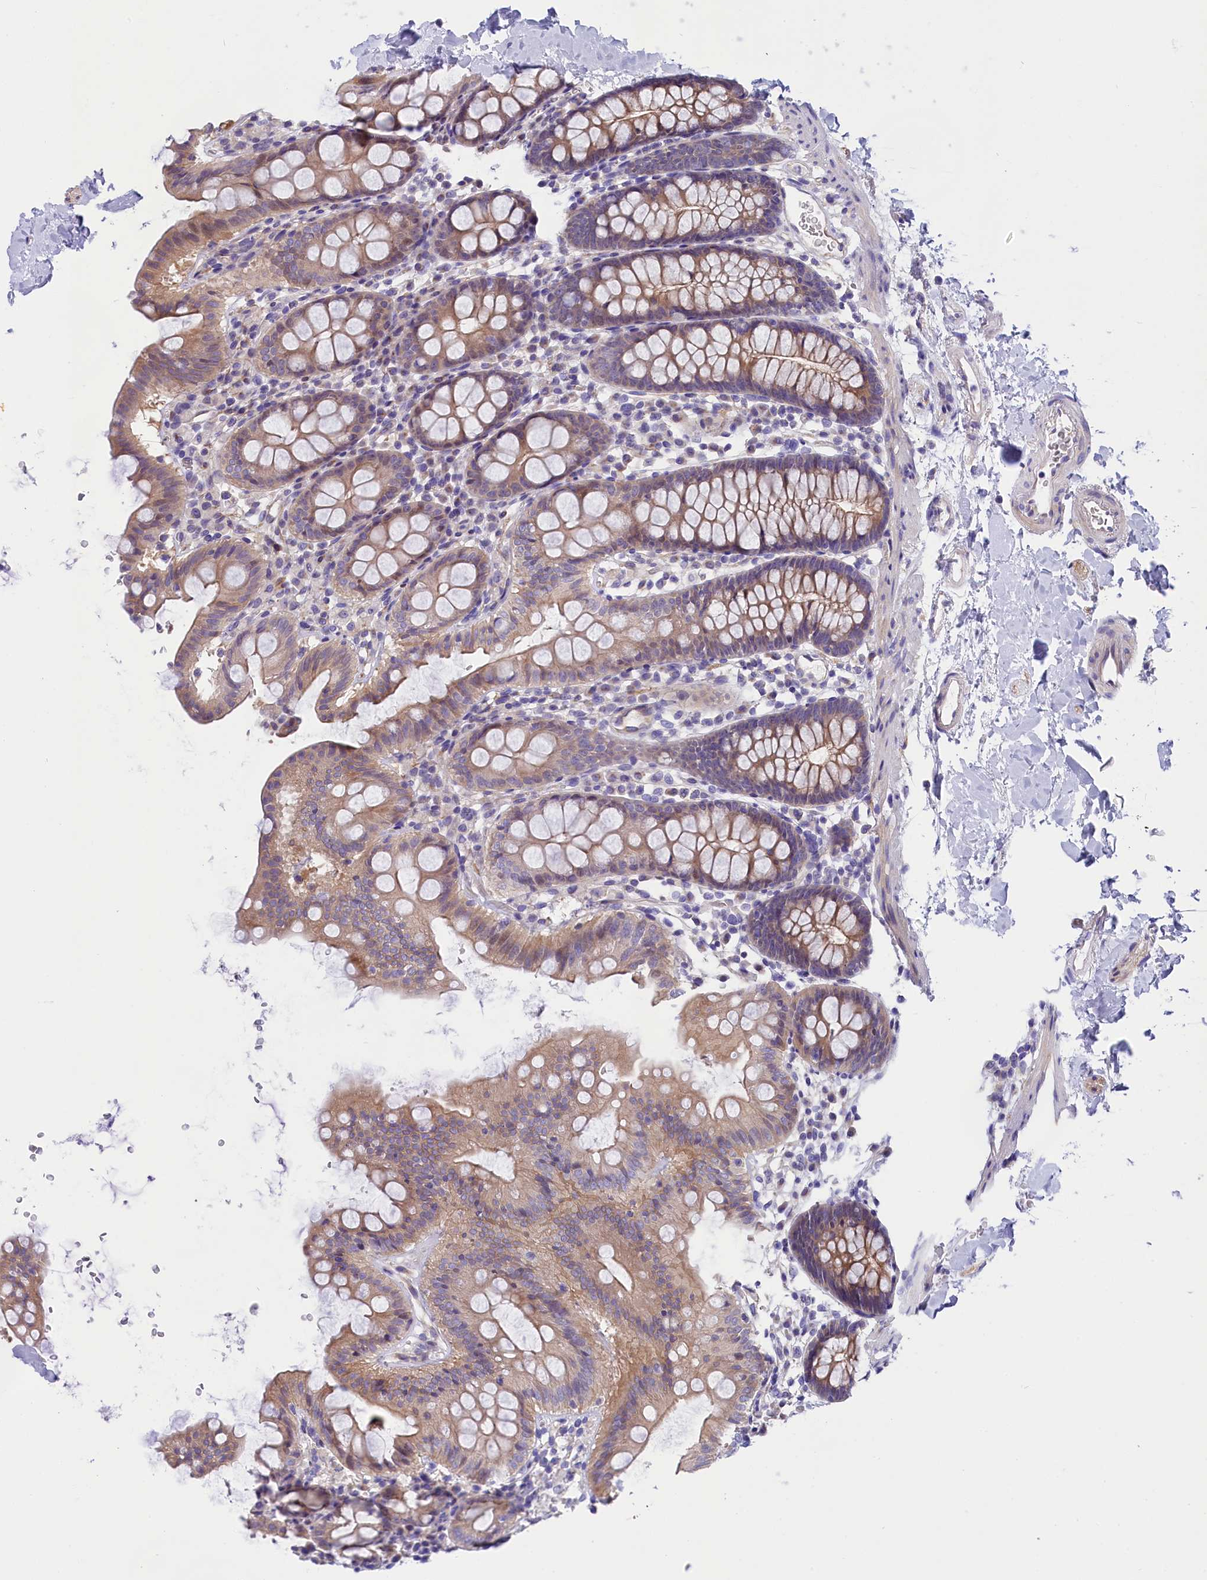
{"staining": {"intensity": "negative", "quantity": "none", "location": "none"}, "tissue": "colon", "cell_type": "Endothelial cells", "image_type": "normal", "snomed": [{"axis": "morphology", "description": "Normal tissue, NOS"}, {"axis": "topography", "description": "Colon"}], "caption": "DAB immunohistochemical staining of normal human colon shows no significant positivity in endothelial cells.", "gene": "PPP1R13L", "patient": {"sex": "male", "age": 75}}